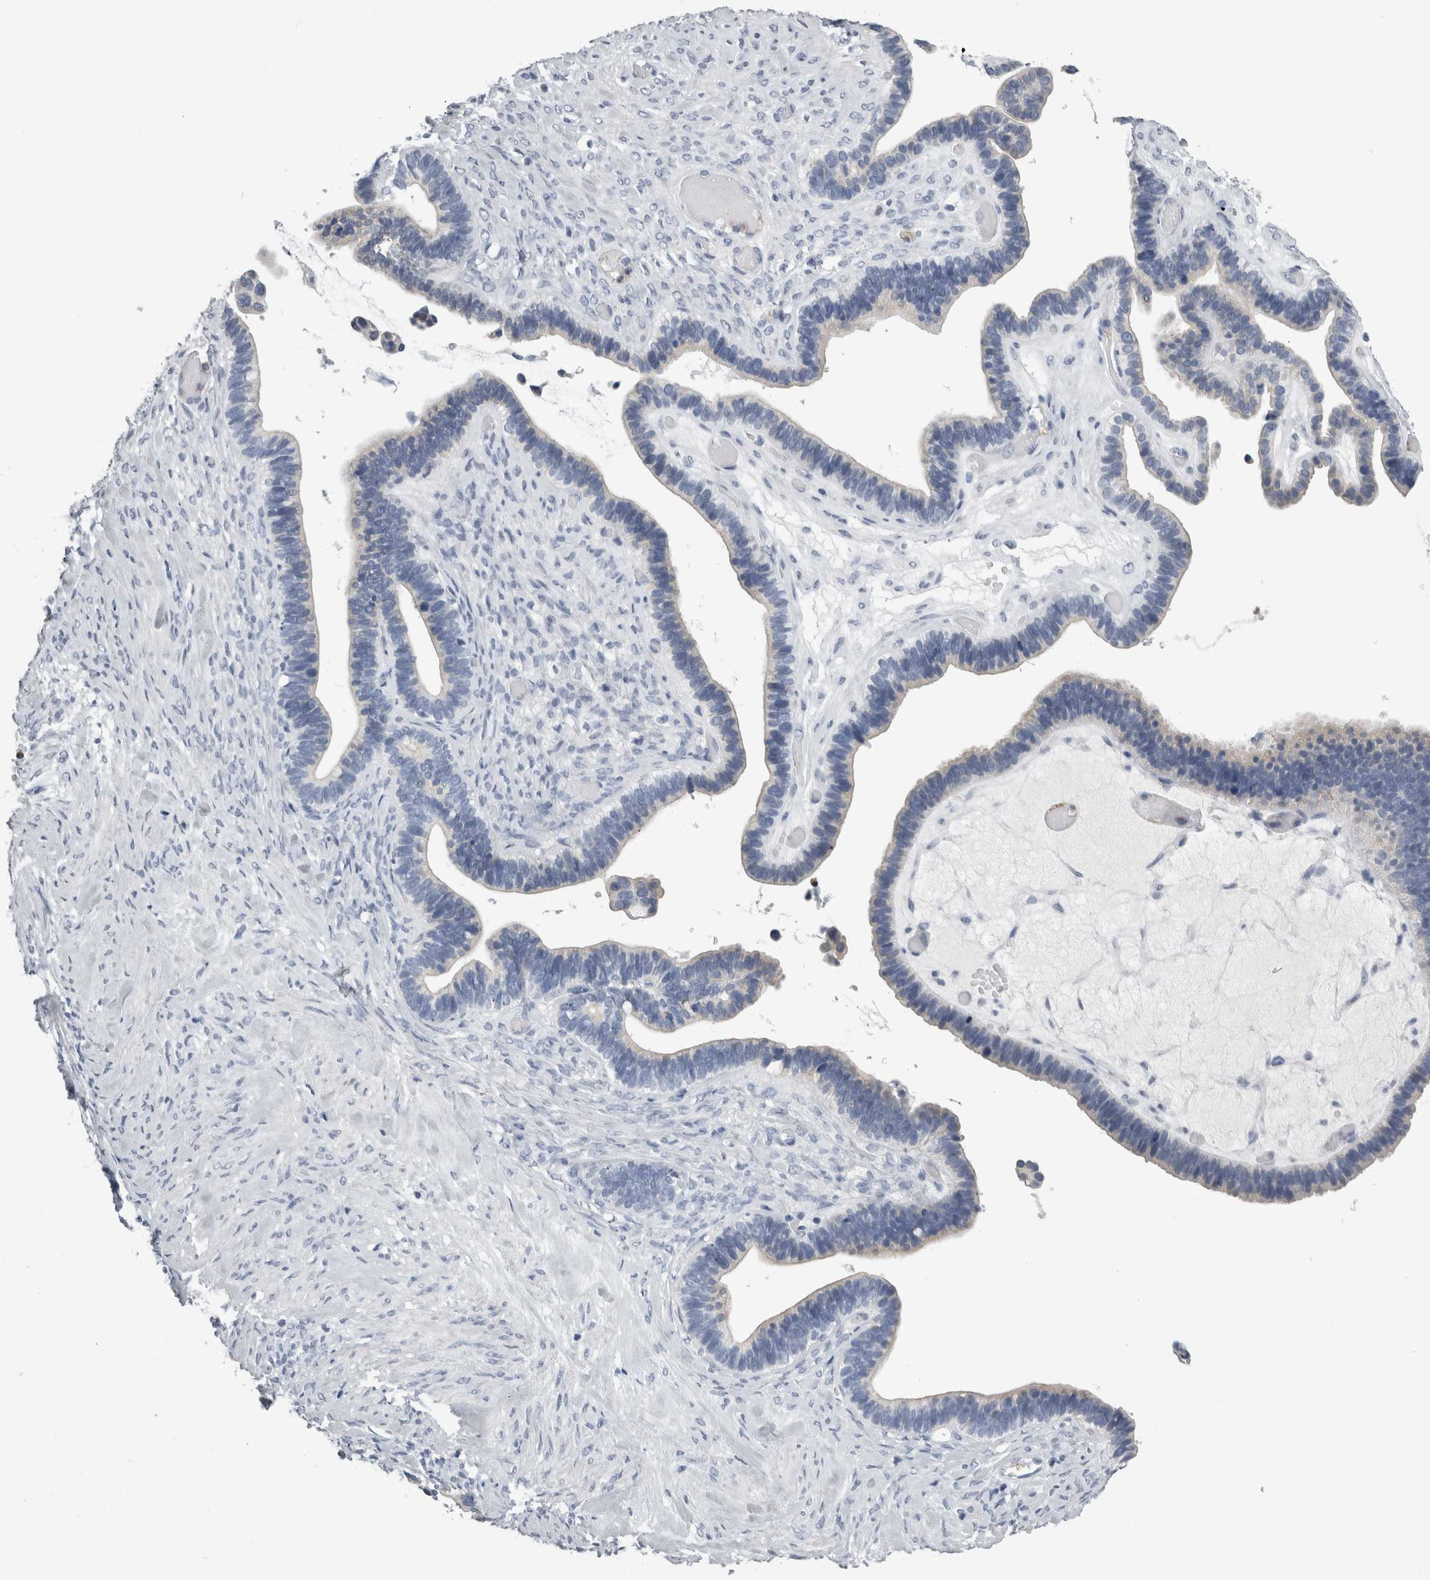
{"staining": {"intensity": "negative", "quantity": "none", "location": "none"}, "tissue": "ovarian cancer", "cell_type": "Tumor cells", "image_type": "cancer", "snomed": [{"axis": "morphology", "description": "Cystadenocarcinoma, serous, NOS"}, {"axis": "topography", "description": "Ovary"}], "caption": "Micrograph shows no significant protein positivity in tumor cells of serous cystadenocarcinoma (ovarian). The staining is performed using DAB brown chromogen with nuclei counter-stained in using hematoxylin.", "gene": "ALDH8A1", "patient": {"sex": "female", "age": 56}}